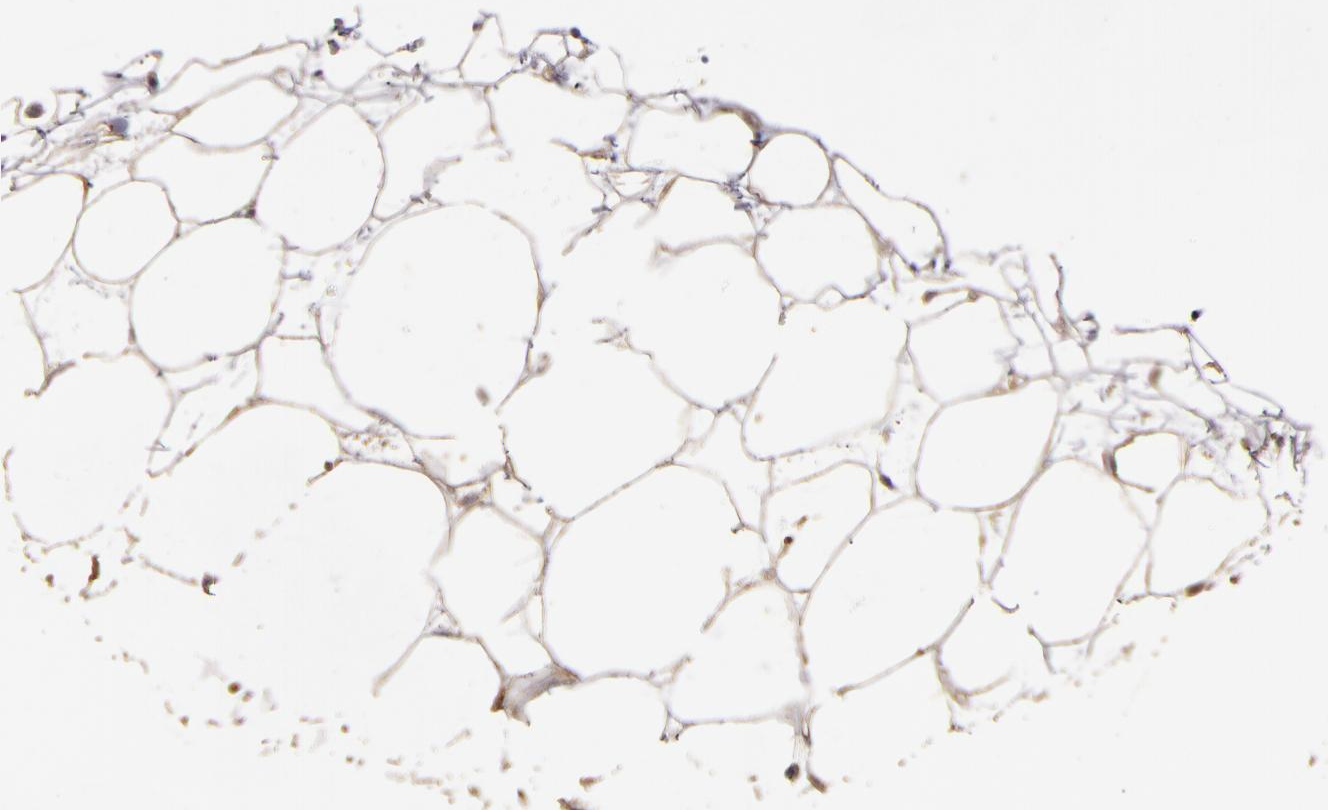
{"staining": {"intensity": "moderate", "quantity": ">75%", "location": "cytoplasmic/membranous"}, "tissue": "adipose tissue", "cell_type": "Adipocytes", "image_type": "normal", "snomed": [{"axis": "morphology", "description": "Normal tissue, NOS"}, {"axis": "topography", "description": "Breast"}], "caption": "A brown stain labels moderate cytoplasmic/membranous positivity of a protein in adipocytes of benign adipose tissue.", "gene": "MMP2", "patient": {"sex": "female", "age": 22}}